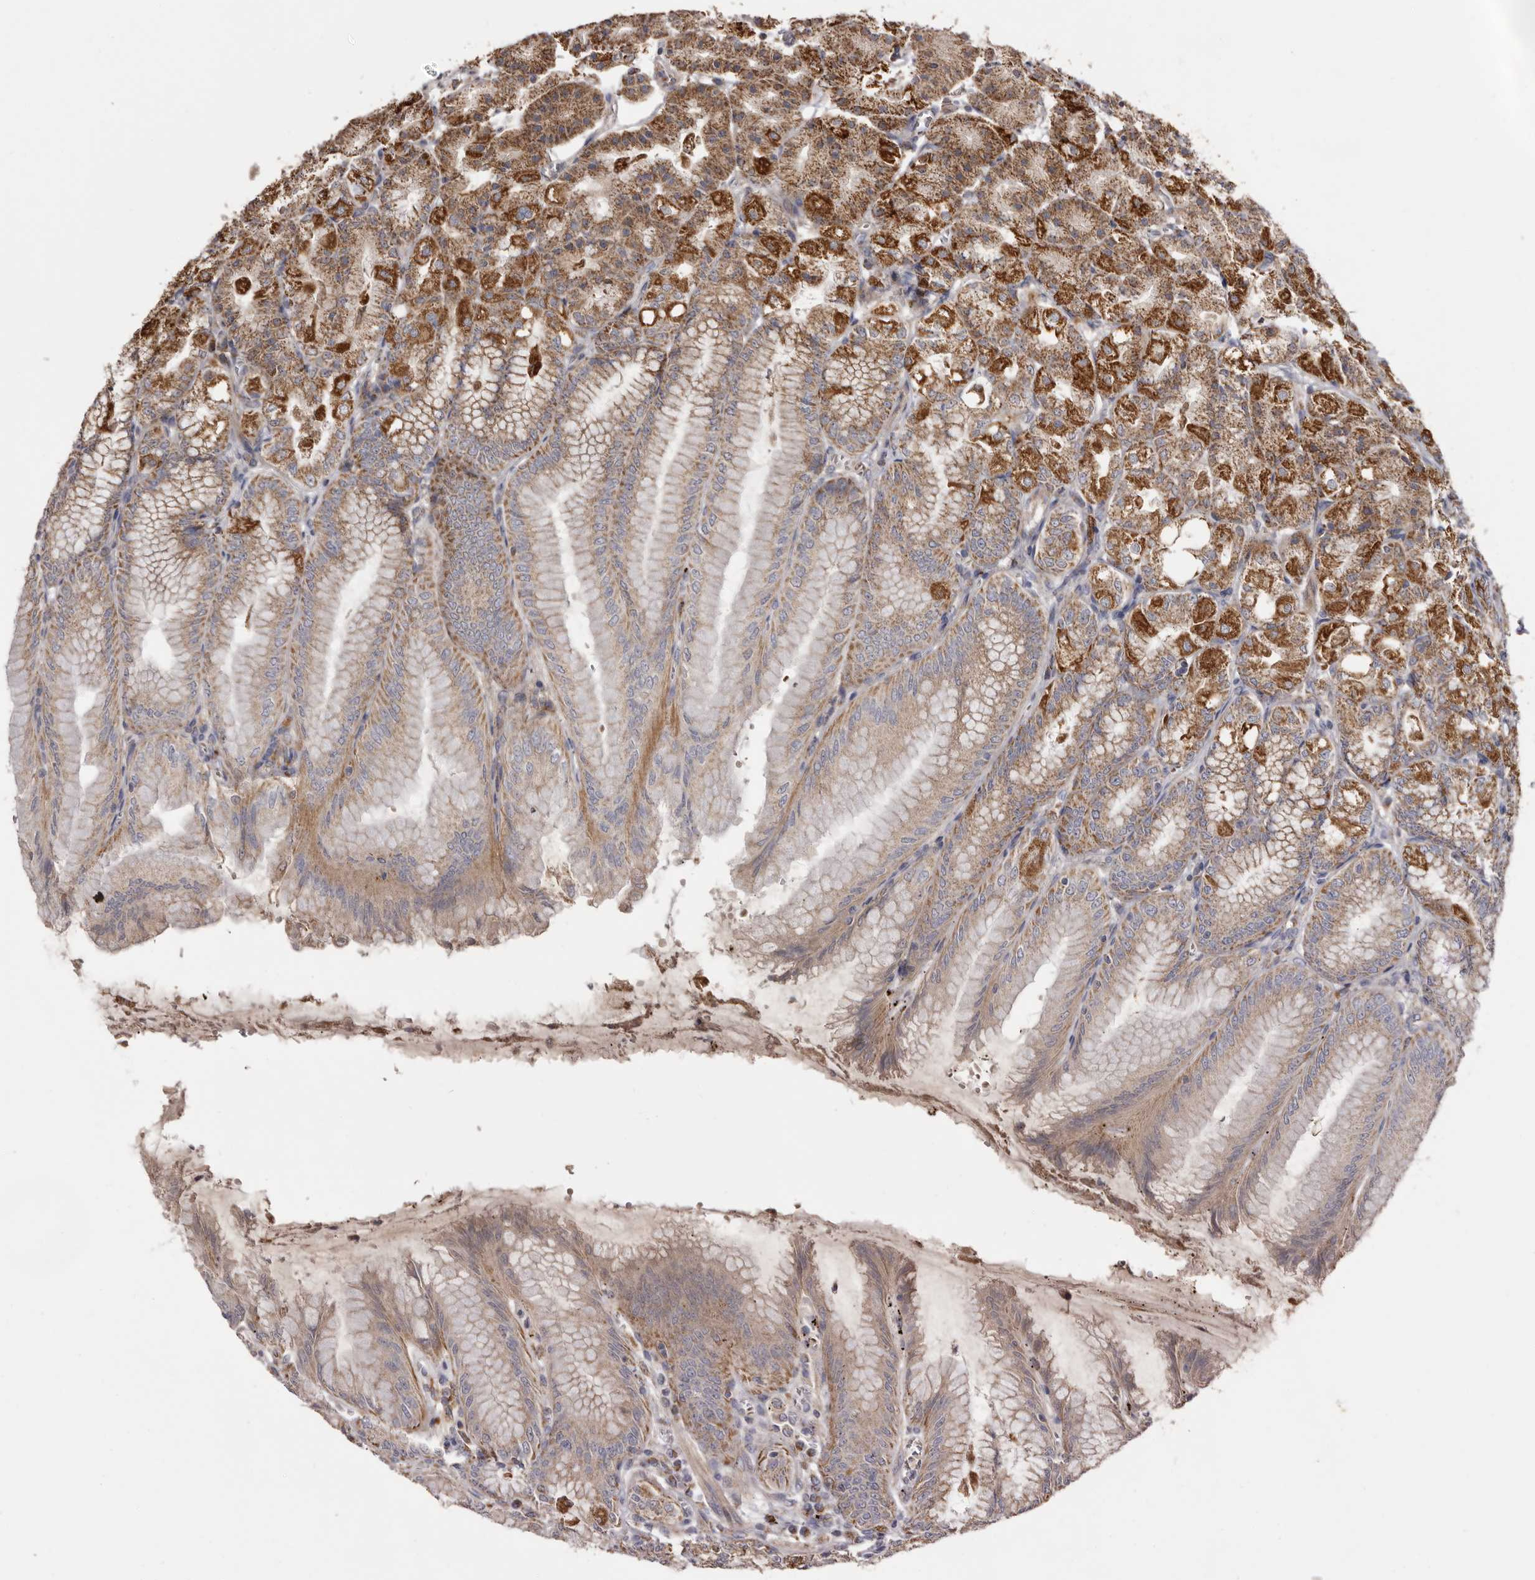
{"staining": {"intensity": "strong", "quantity": "25%-75%", "location": "cytoplasmic/membranous"}, "tissue": "stomach", "cell_type": "Glandular cells", "image_type": "normal", "snomed": [{"axis": "morphology", "description": "Normal tissue, NOS"}, {"axis": "topography", "description": "Stomach, lower"}], "caption": "Benign stomach demonstrates strong cytoplasmic/membranous staining in about 25%-75% of glandular cells.", "gene": "MECR", "patient": {"sex": "male", "age": 71}}